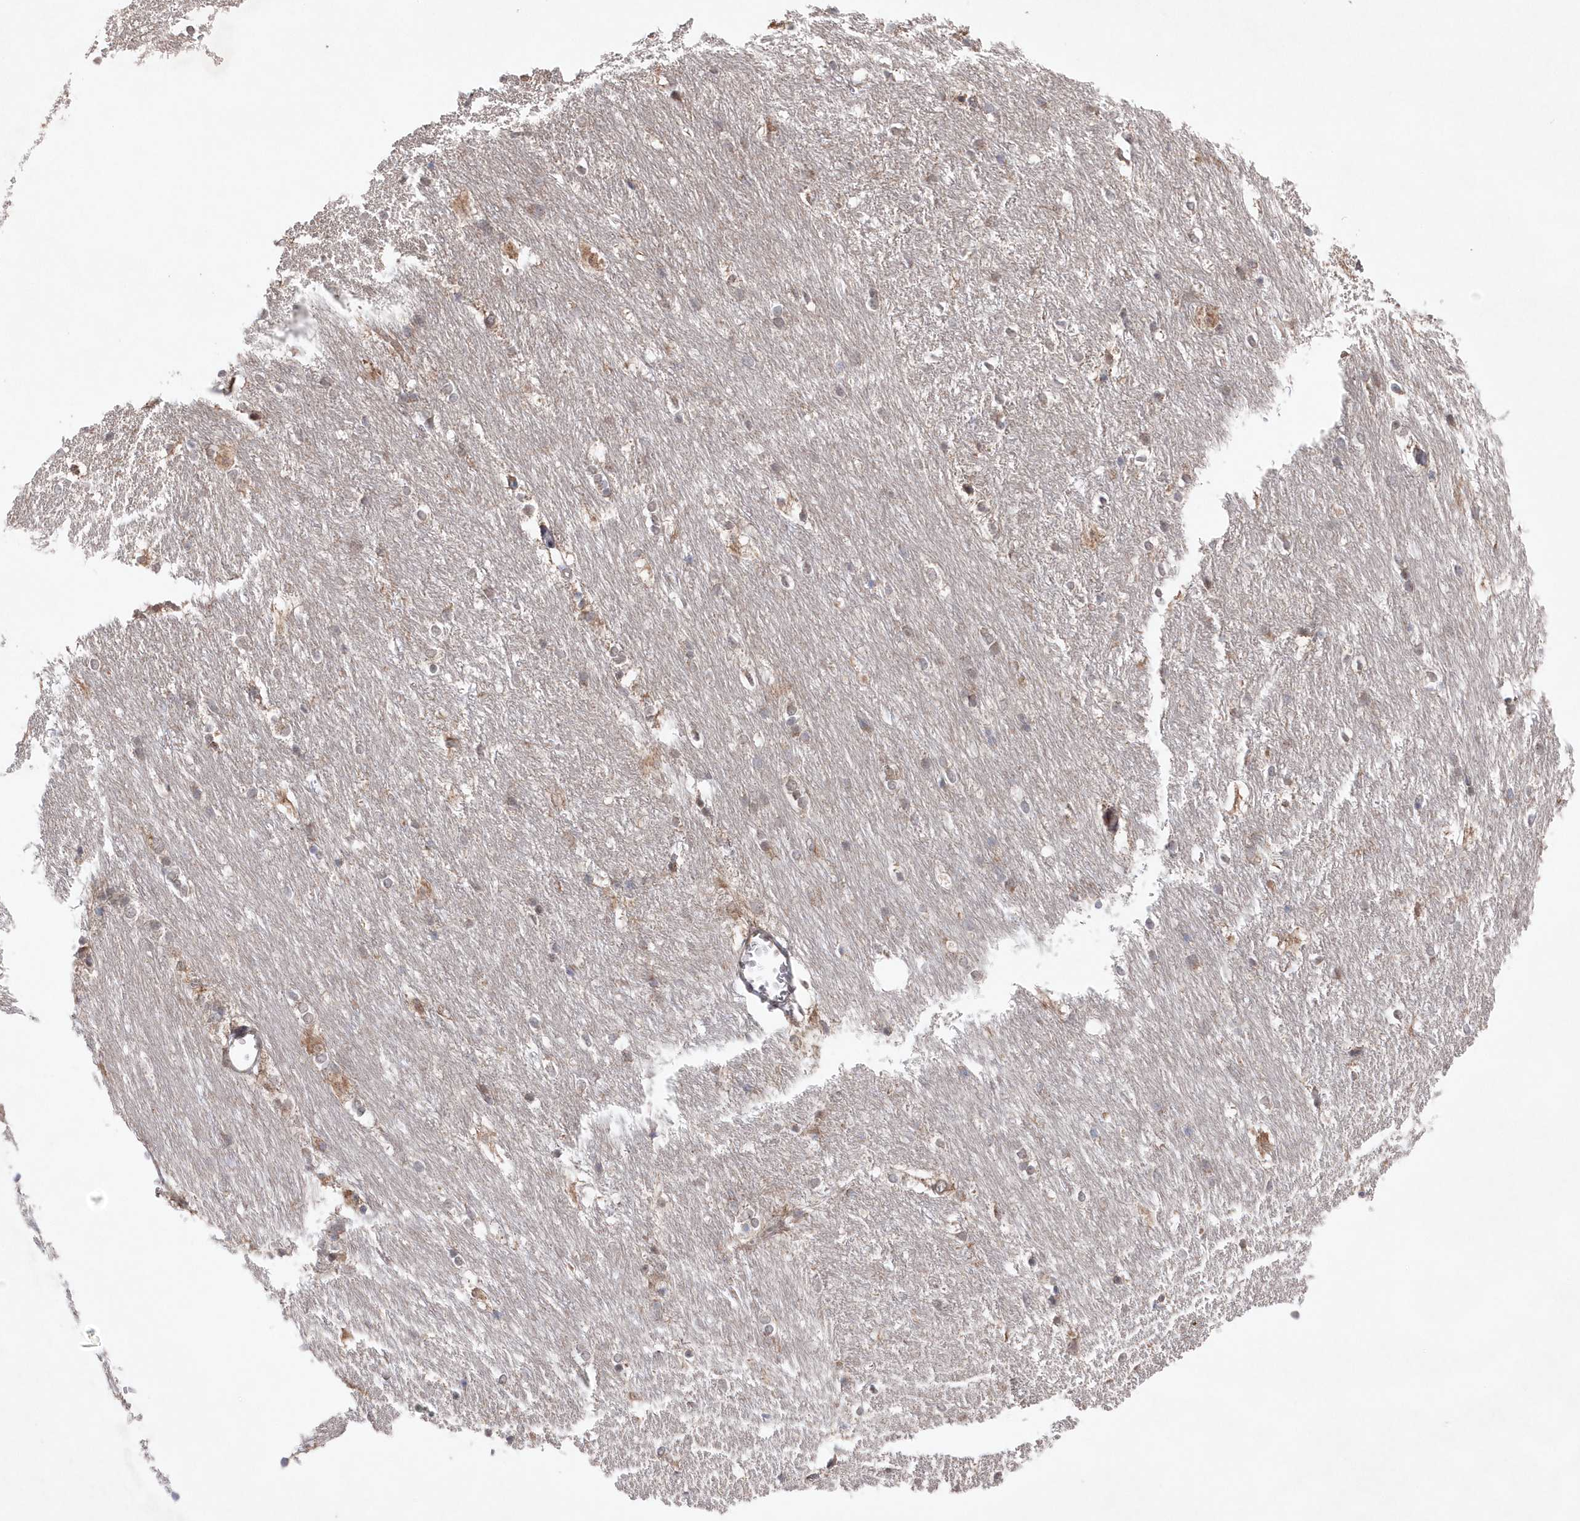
{"staining": {"intensity": "weak", "quantity": "<25%", "location": "cytoplasmic/membranous"}, "tissue": "caudate", "cell_type": "Glial cells", "image_type": "normal", "snomed": [{"axis": "morphology", "description": "Normal tissue, NOS"}, {"axis": "topography", "description": "Lateral ventricle wall"}], "caption": "Immunohistochemistry (IHC) of benign caudate reveals no positivity in glial cells.", "gene": "ASNSD1", "patient": {"sex": "female", "age": 19}}